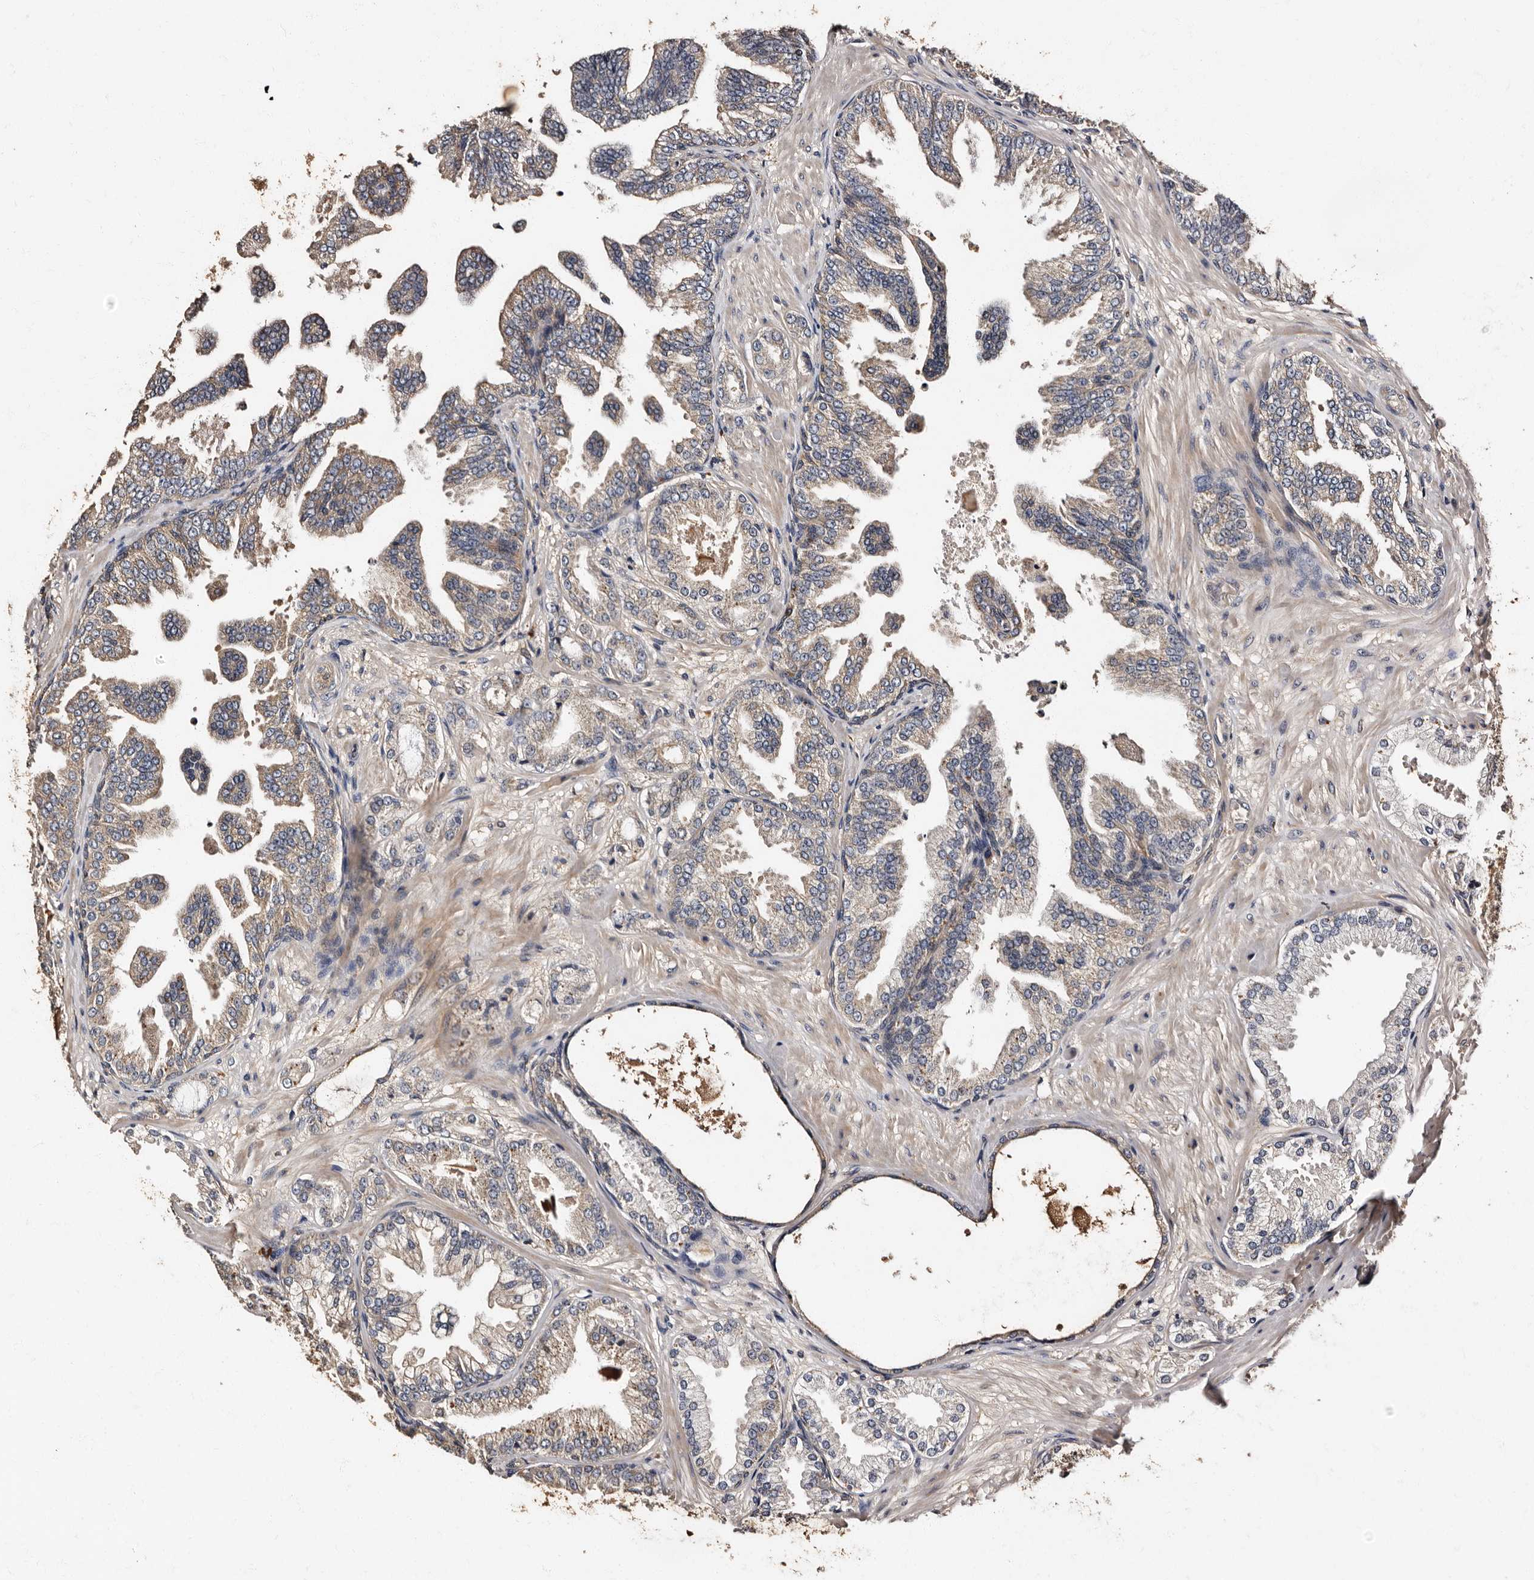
{"staining": {"intensity": "weak", "quantity": "25%-75%", "location": "cytoplasmic/membranous"}, "tissue": "prostate cancer", "cell_type": "Tumor cells", "image_type": "cancer", "snomed": [{"axis": "morphology", "description": "Adenocarcinoma, Low grade"}, {"axis": "topography", "description": "Prostate"}], "caption": "Protein staining of prostate cancer (adenocarcinoma (low-grade)) tissue displays weak cytoplasmic/membranous staining in about 25%-75% of tumor cells.", "gene": "ADCK5", "patient": {"sex": "male", "age": 63}}